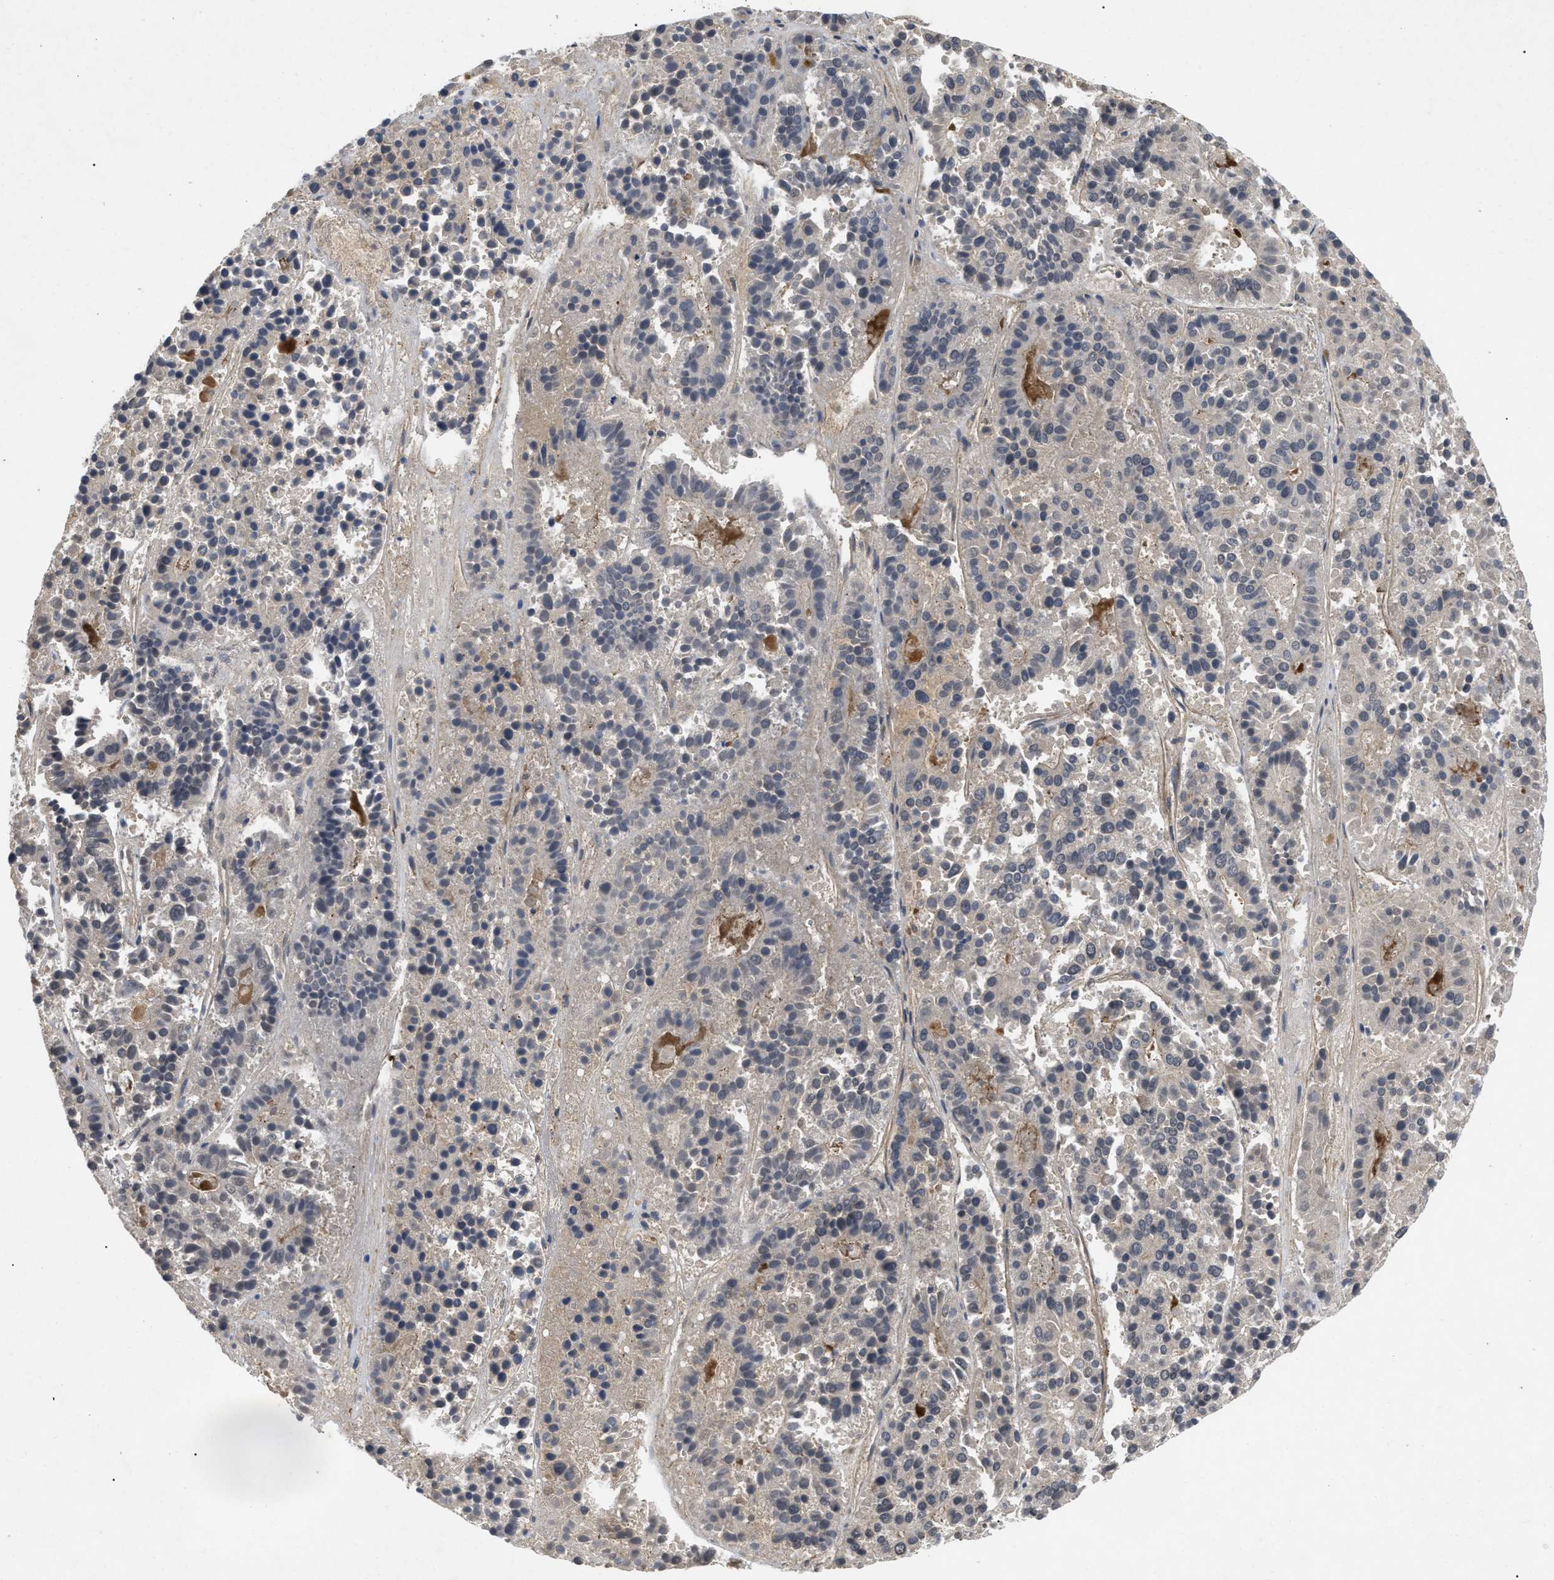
{"staining": {"intensity": "negative", "quantity": "none", "location": "none"}, "tissue": "pancreatic cancer", "cell_type": "Tumor cells", "image_type": "cancer", "snomed": [{"axis": "morphology", "description": "Adenocarcinoma, NOS"}, {"axis": "topography", "description": "Pancreas"}], "caption": "Immunohistochemistry (IHC) image of neoplastic tissue: human pancreatic cancer (adenocarcinoma) stained with DAB displays no significant protein staining in tumor cells. (DAB (3,3'-diaminobenzidine) immunohistochemistry with hematoxylin counter stain).", "gene": "ST6GALNAC6", "patient": {"sex": "male", "age": 50}}